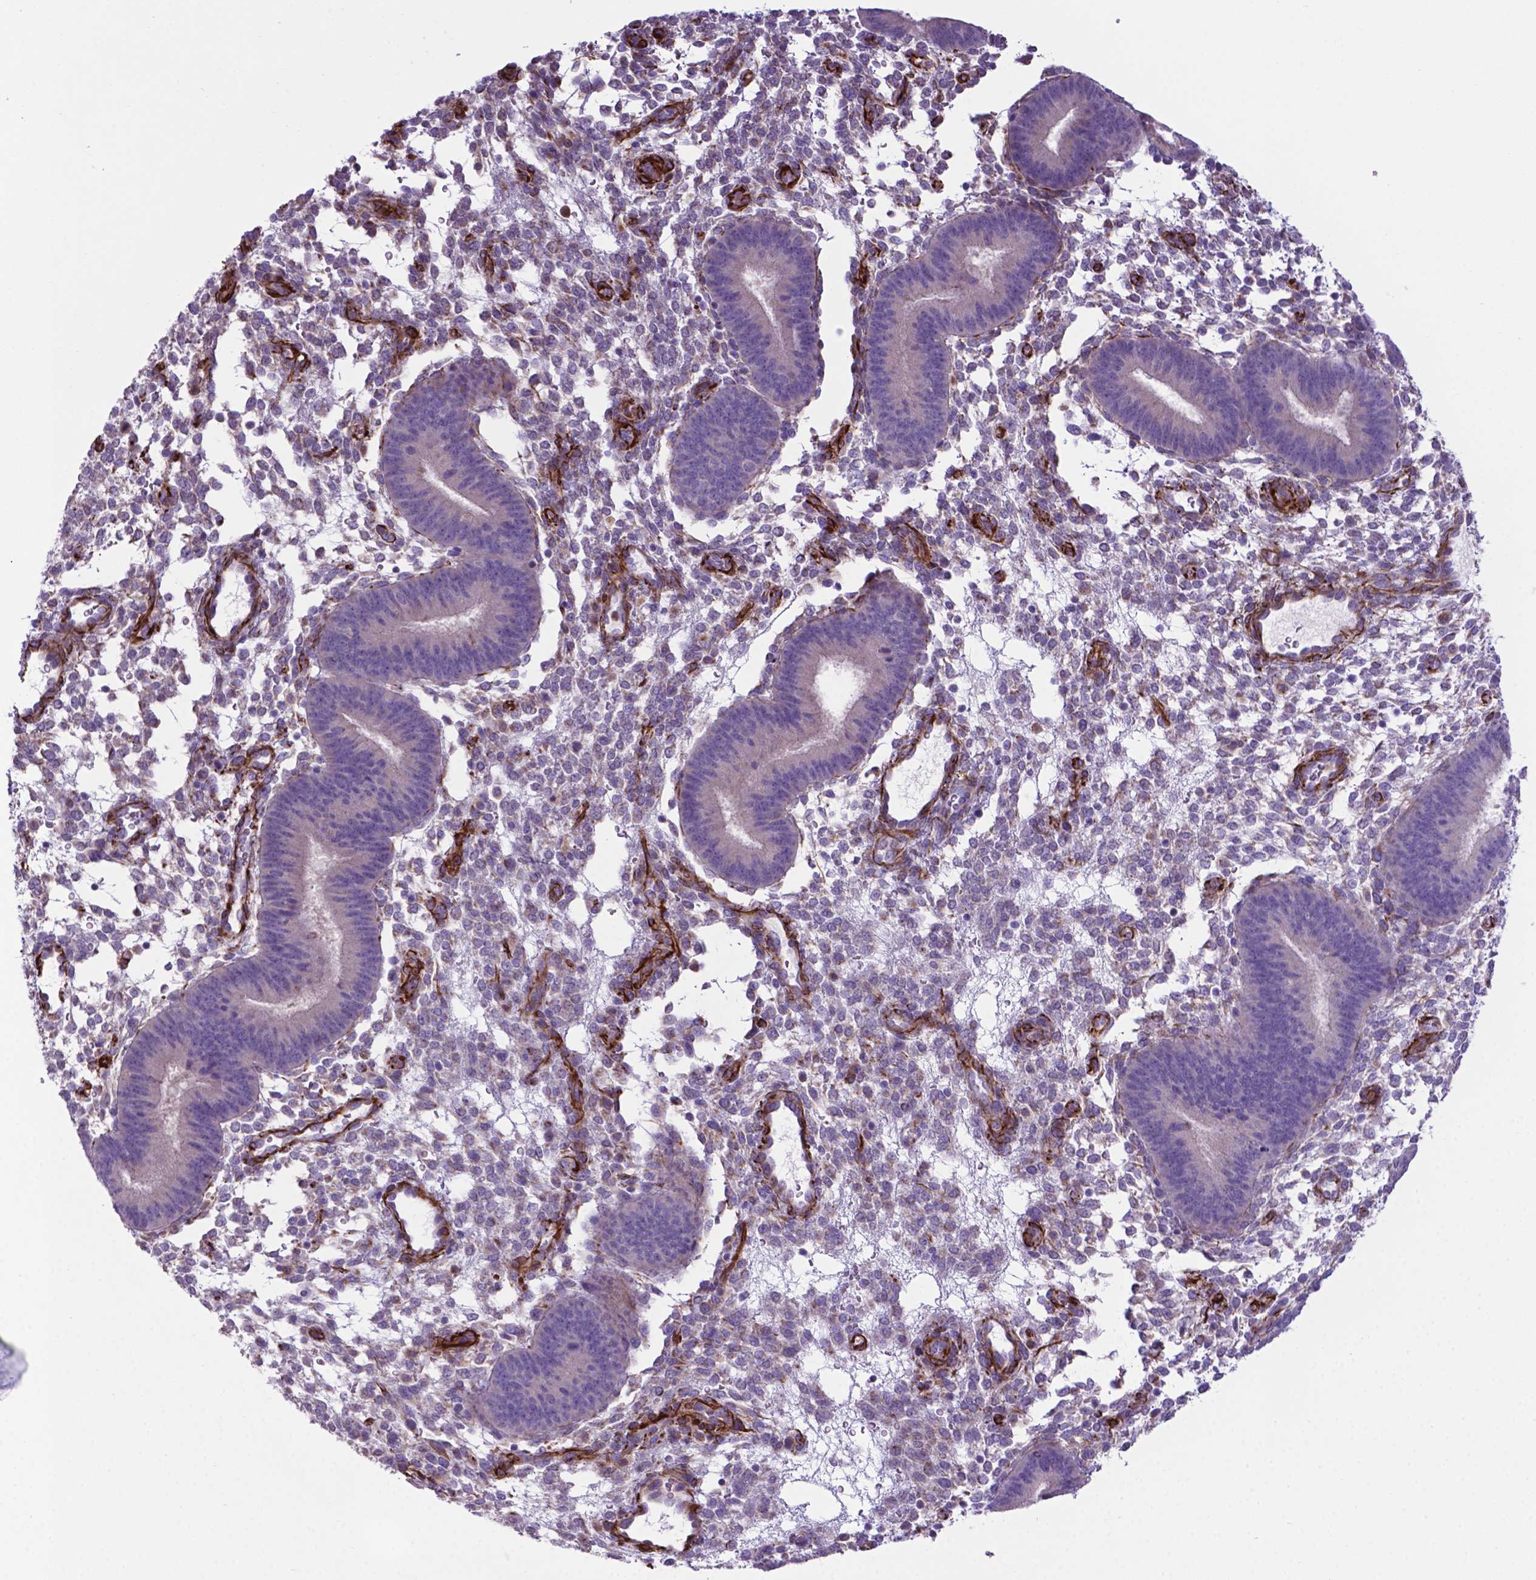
{"staining": {"intensity": "negative", "quantity": "none", "location": "none"}, "tissue": "endometrium", "cell_type": "Cells in endometrial stroma", "image_type": "normal", "snomed": [{"axis": "morphology", "description": "Normal tissue, NOS"}, {"axis": "topography", "description": "Endometrium"}], "caption": "An image of human endometrium is negative for staining in cells in endometrial stroma. (Brightfield microscopy of DAB immunohistochemistry (IHC) at high magnification).", "gene": "LZTR1", "patient": {"sex": "female", "age": 39}}